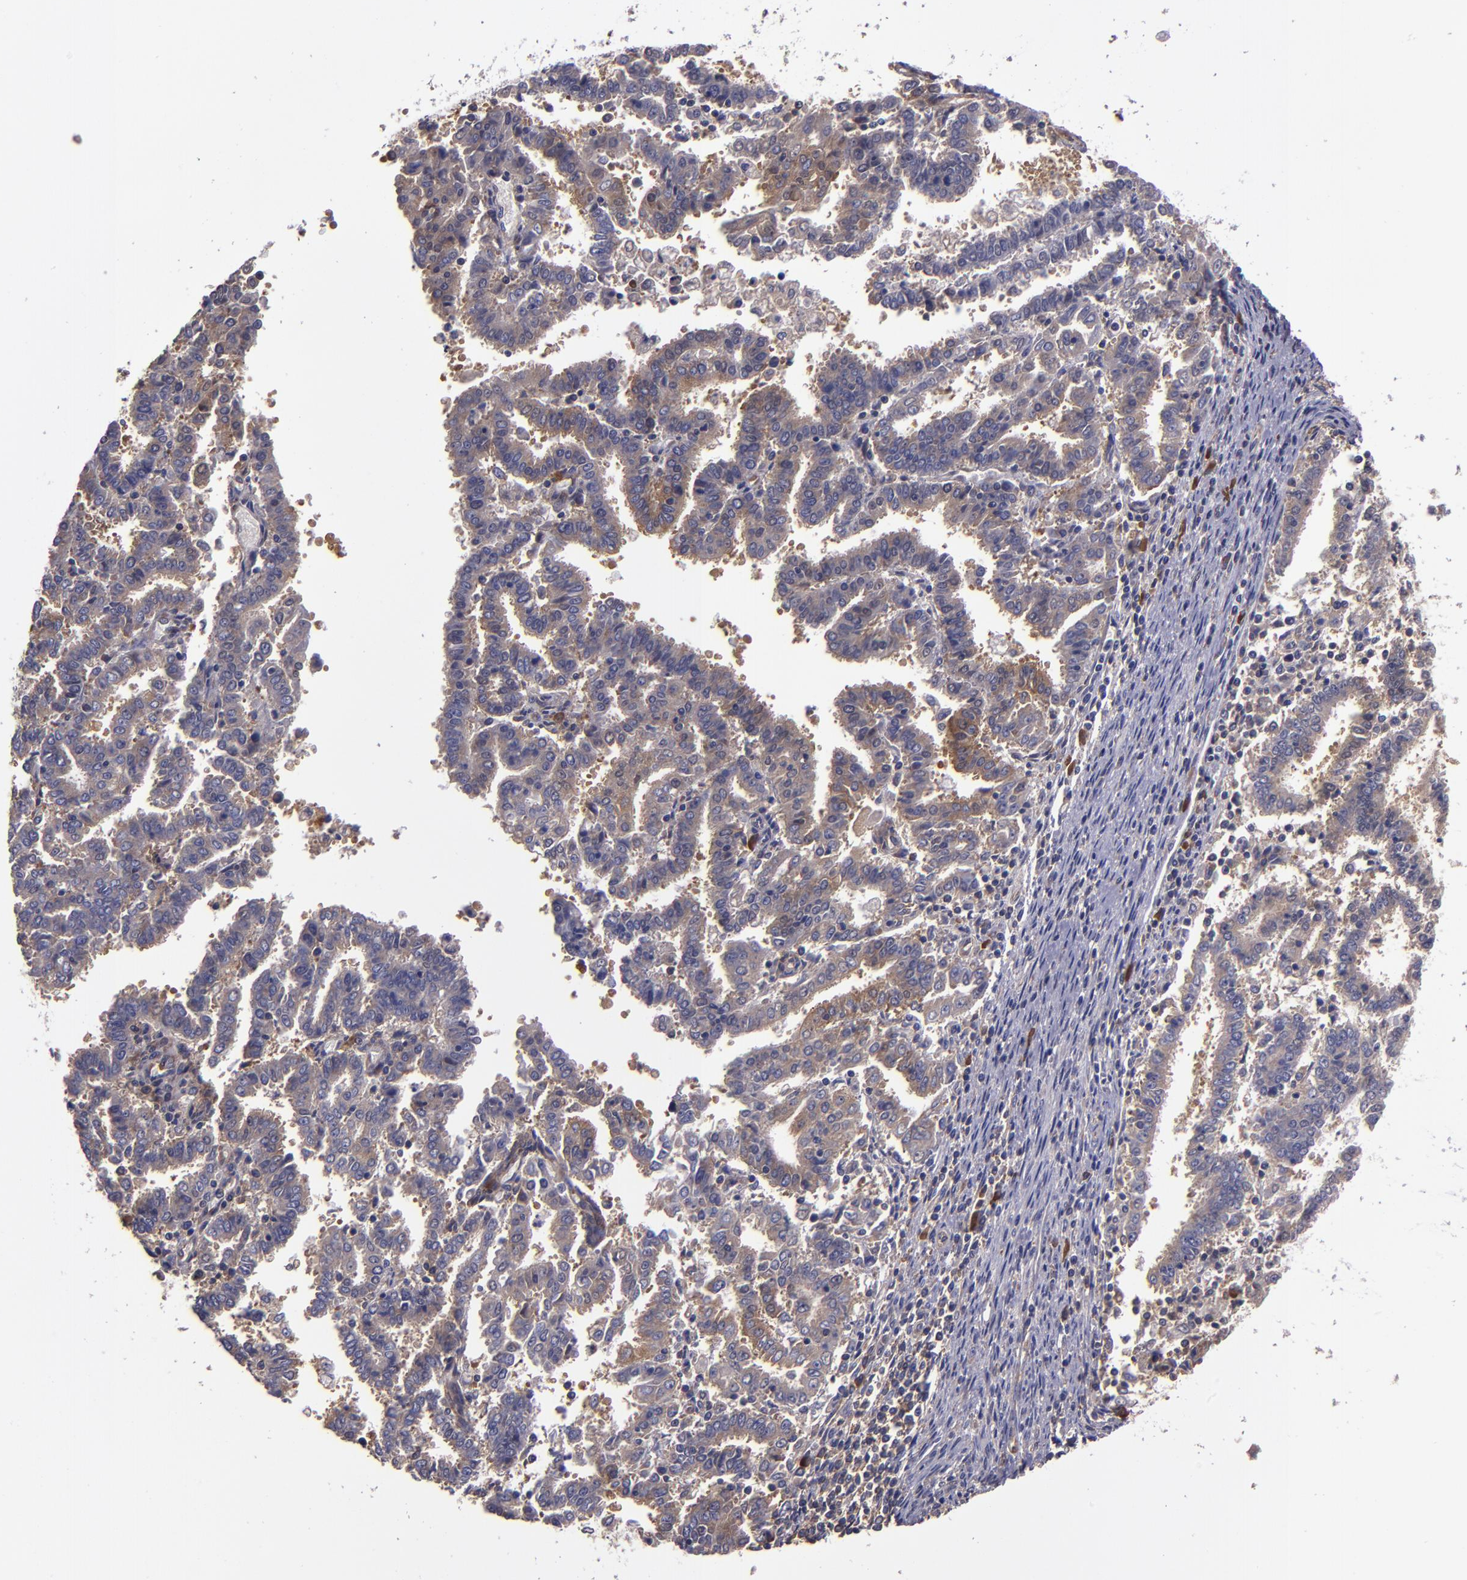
{"staining": {"intensity": "weak", "quantity": ">75%", "location": "cytoplasmic/membranous"}, "tissue": "endometrial cancer", "cell_type": "Tumor cells", "image_type": "cancer", "snomed": [{"axis": "morphology", "description": "Adenocarcinoma, NOS"}, {"axis": "topography", "description": "Uterus"}], "caption": "About >75% of tumor cells in endometrial cancer (adenocarcinoma) reveal weak cytoplasmic/membranous protein expression as visualized by brown immunohistochemical staining.", "gene": "CARS1", "patient": {"sex": "female", "age": 83}}